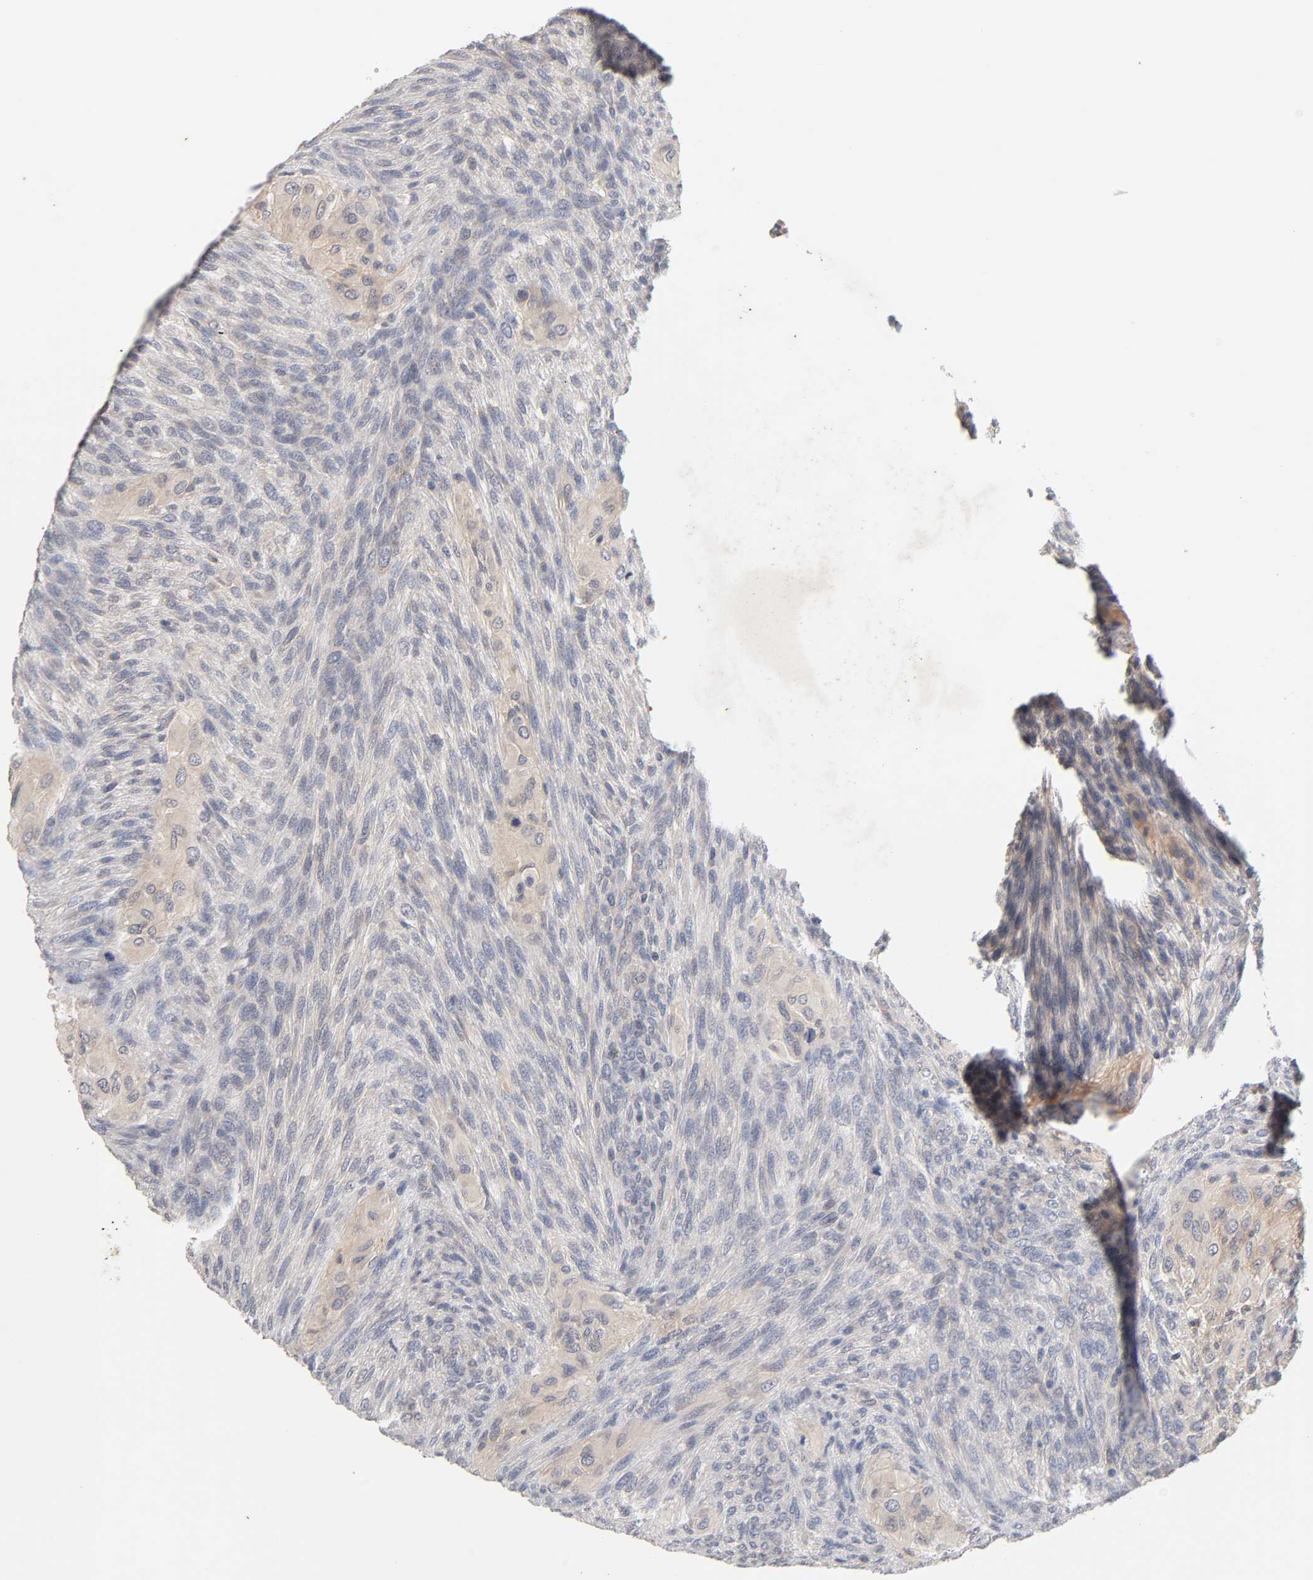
{"staining": {"intensity": "negative", "quantity": "none", "location": "none"}, "tissue": "glioma", "cell_type": "Tumor cells", "image_type": "cancer", "snomed": [{"axis": "morphology", "description": "Glioma, malignant, High grade"}, {"axis": "topography", "description": "Cerebral cortex"}], "caption": "Tumor cells are negative for brown protein staining in malignant glioma (high-grade). (Stains: DAB (3,3'-diaminobenzidine) immunohistochemistry (IHC) with hematoxylin counter stain, Microscopy: brightfield microscopy at high magnification).", "gene": "CXADR", "patient": {"sex": "female", "age": 55}}